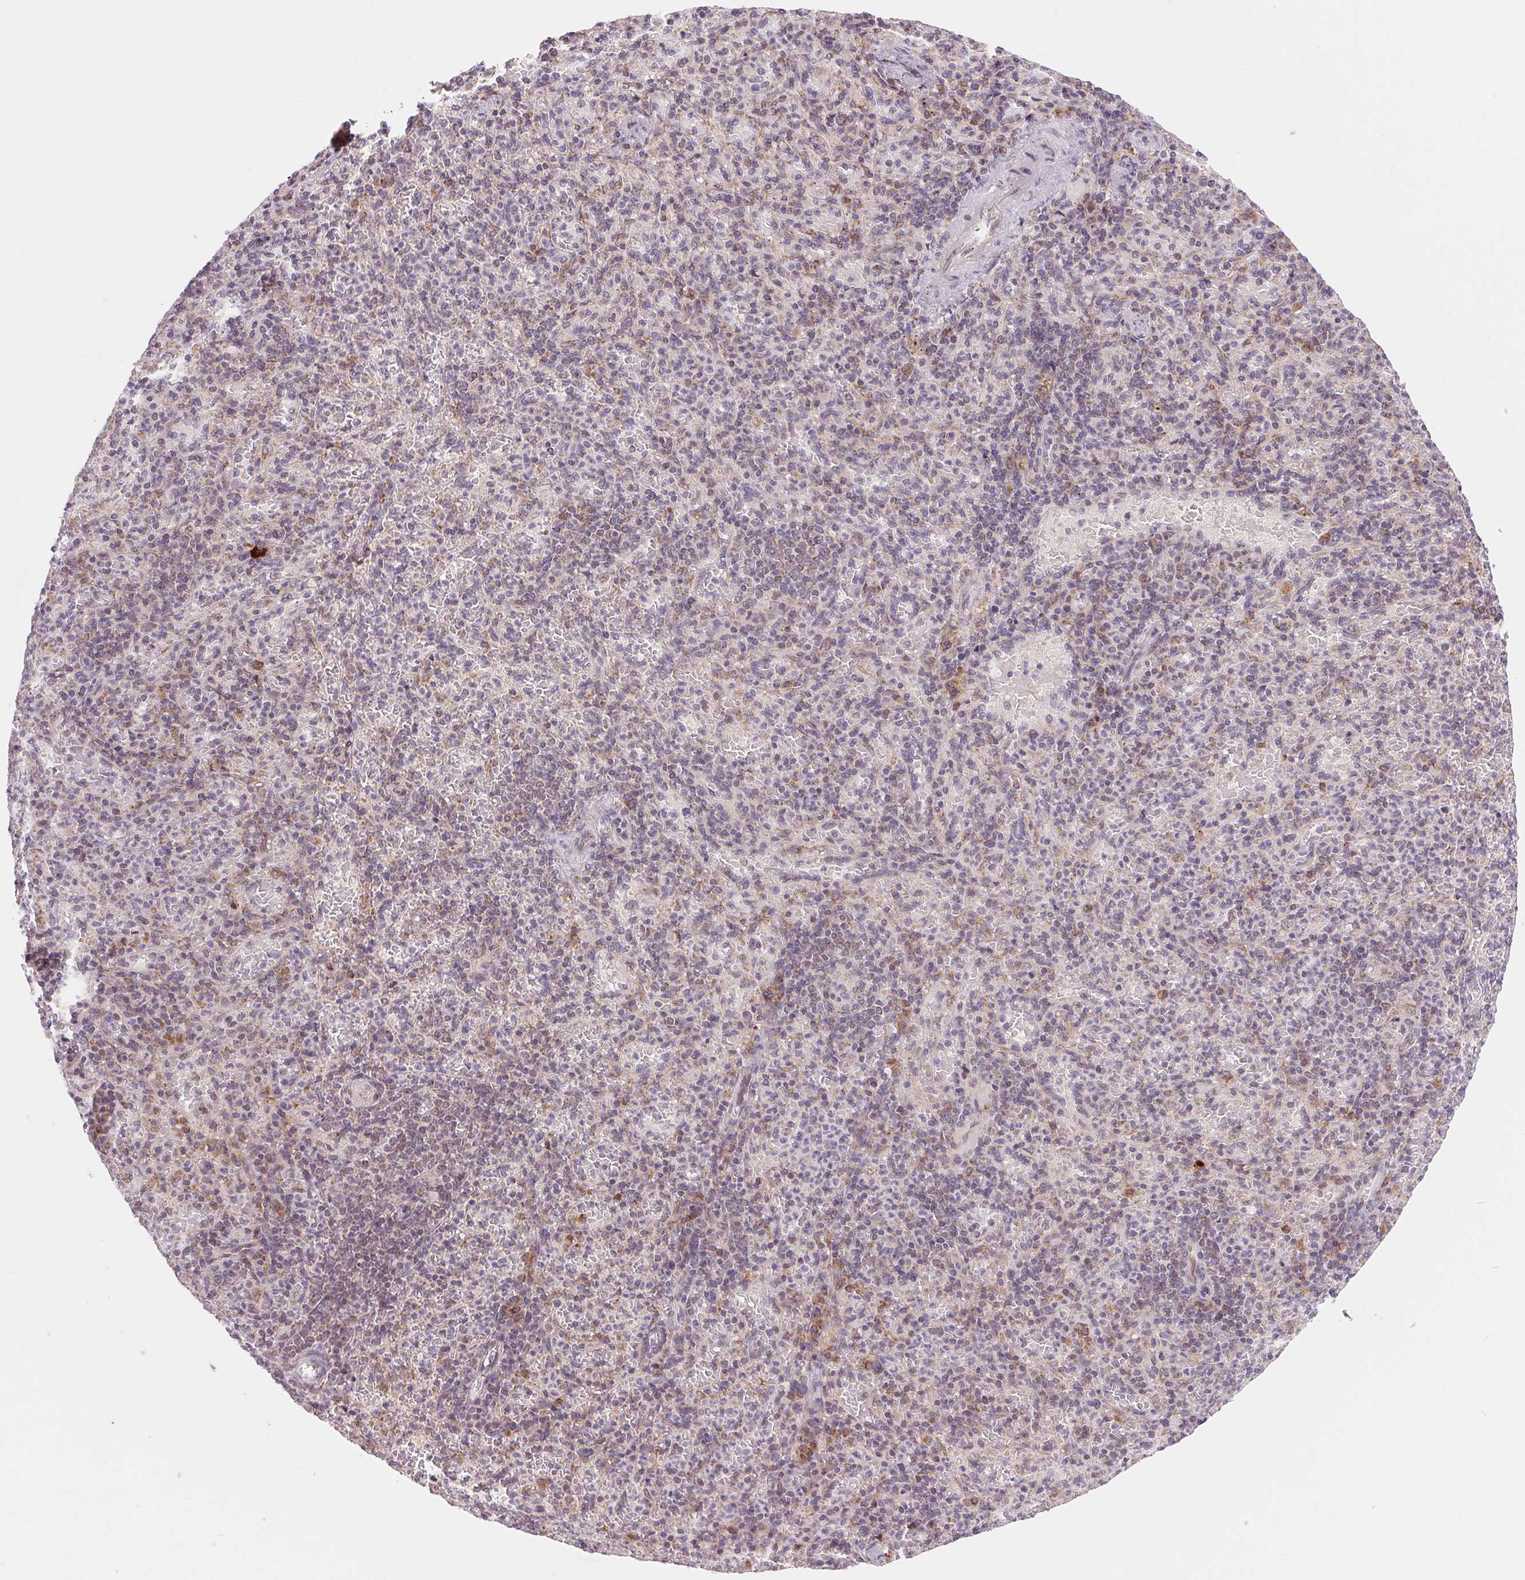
{"staining": {"intensity": "moderate", "quantity": "<25%", "location": "cytoplasmic/membranous,nuclear"}, "tissue": "spleen", "cell_type": "Cells in red pulp", "image_type": "normal", "snomed": [{"axis": "morphology", "description": "Normal tissue, NOS"}, {"axis": "topography", "description": "Spleen"}], "caption": "Moderate cytoplasmic/membranous,nuclear positivity is appreciated in approximately <25% of cells in red pulp in unremarkable spleen. (DAB IHC, brown staining for protein, blue staining for nuclei).", "gene": "ARHGAP32", "patient": {"sex": "female", "age": 74}}